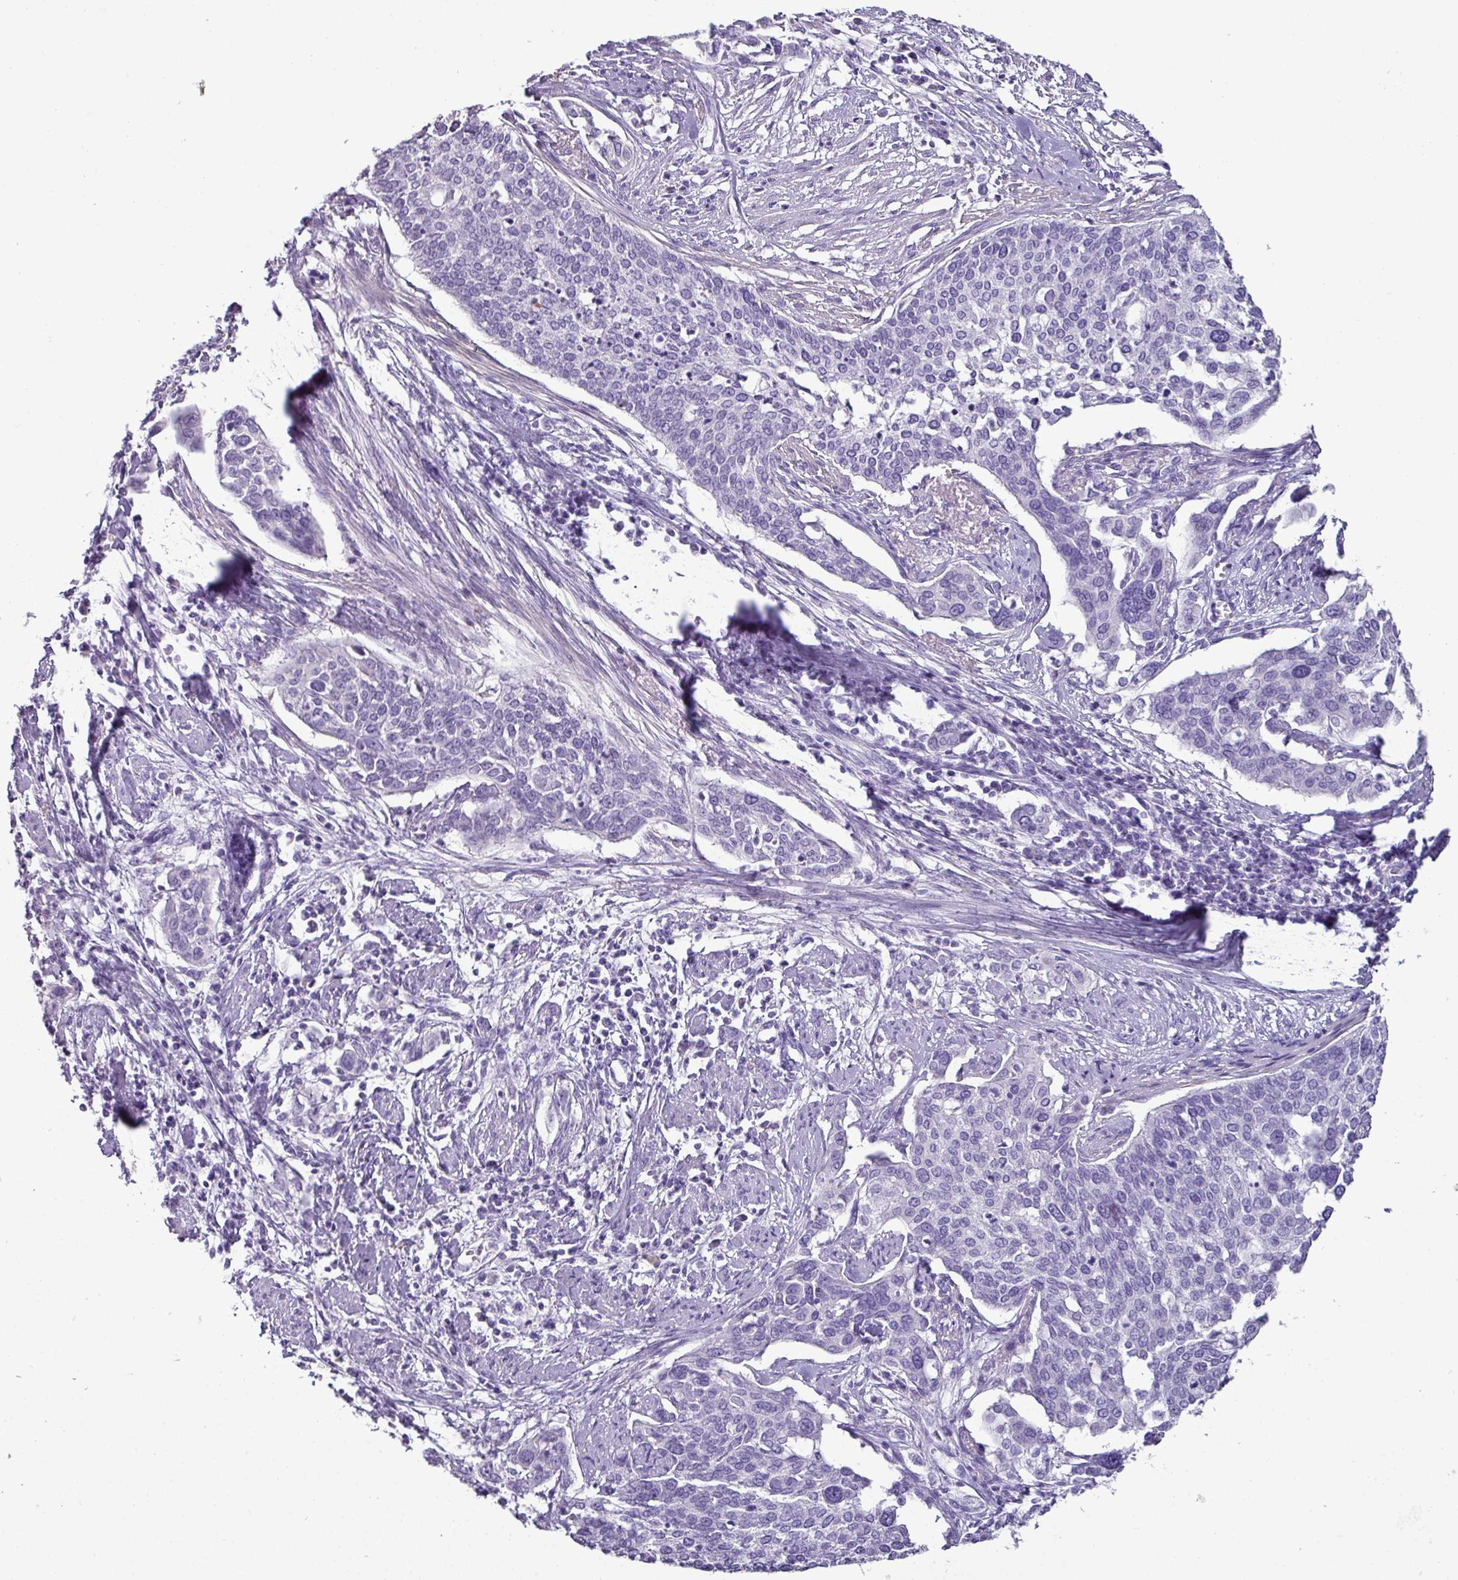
{"staining": {"intensity": "negative", "quantity": "none", "location": "none"}, "tissue": "cervical cancer", "cell_type": "Tumor cells", "image_type": "cancer", "snomed": [{"axis": "morphology", "description": "Squamous cell carcinoma, NOS"}, {"axis": "topography", "description": "Cervix"}], "caption": "The micrograph demonstrates no staining of tumor cells in cervical cancer. The staining is performed using DAB (3,3'-diaminobenzidine) brown chromogen with nuclei counter-stained in using hematoxylin.", "gene": "GSTA3", "patient": {"sex": "female", "age": 44}}